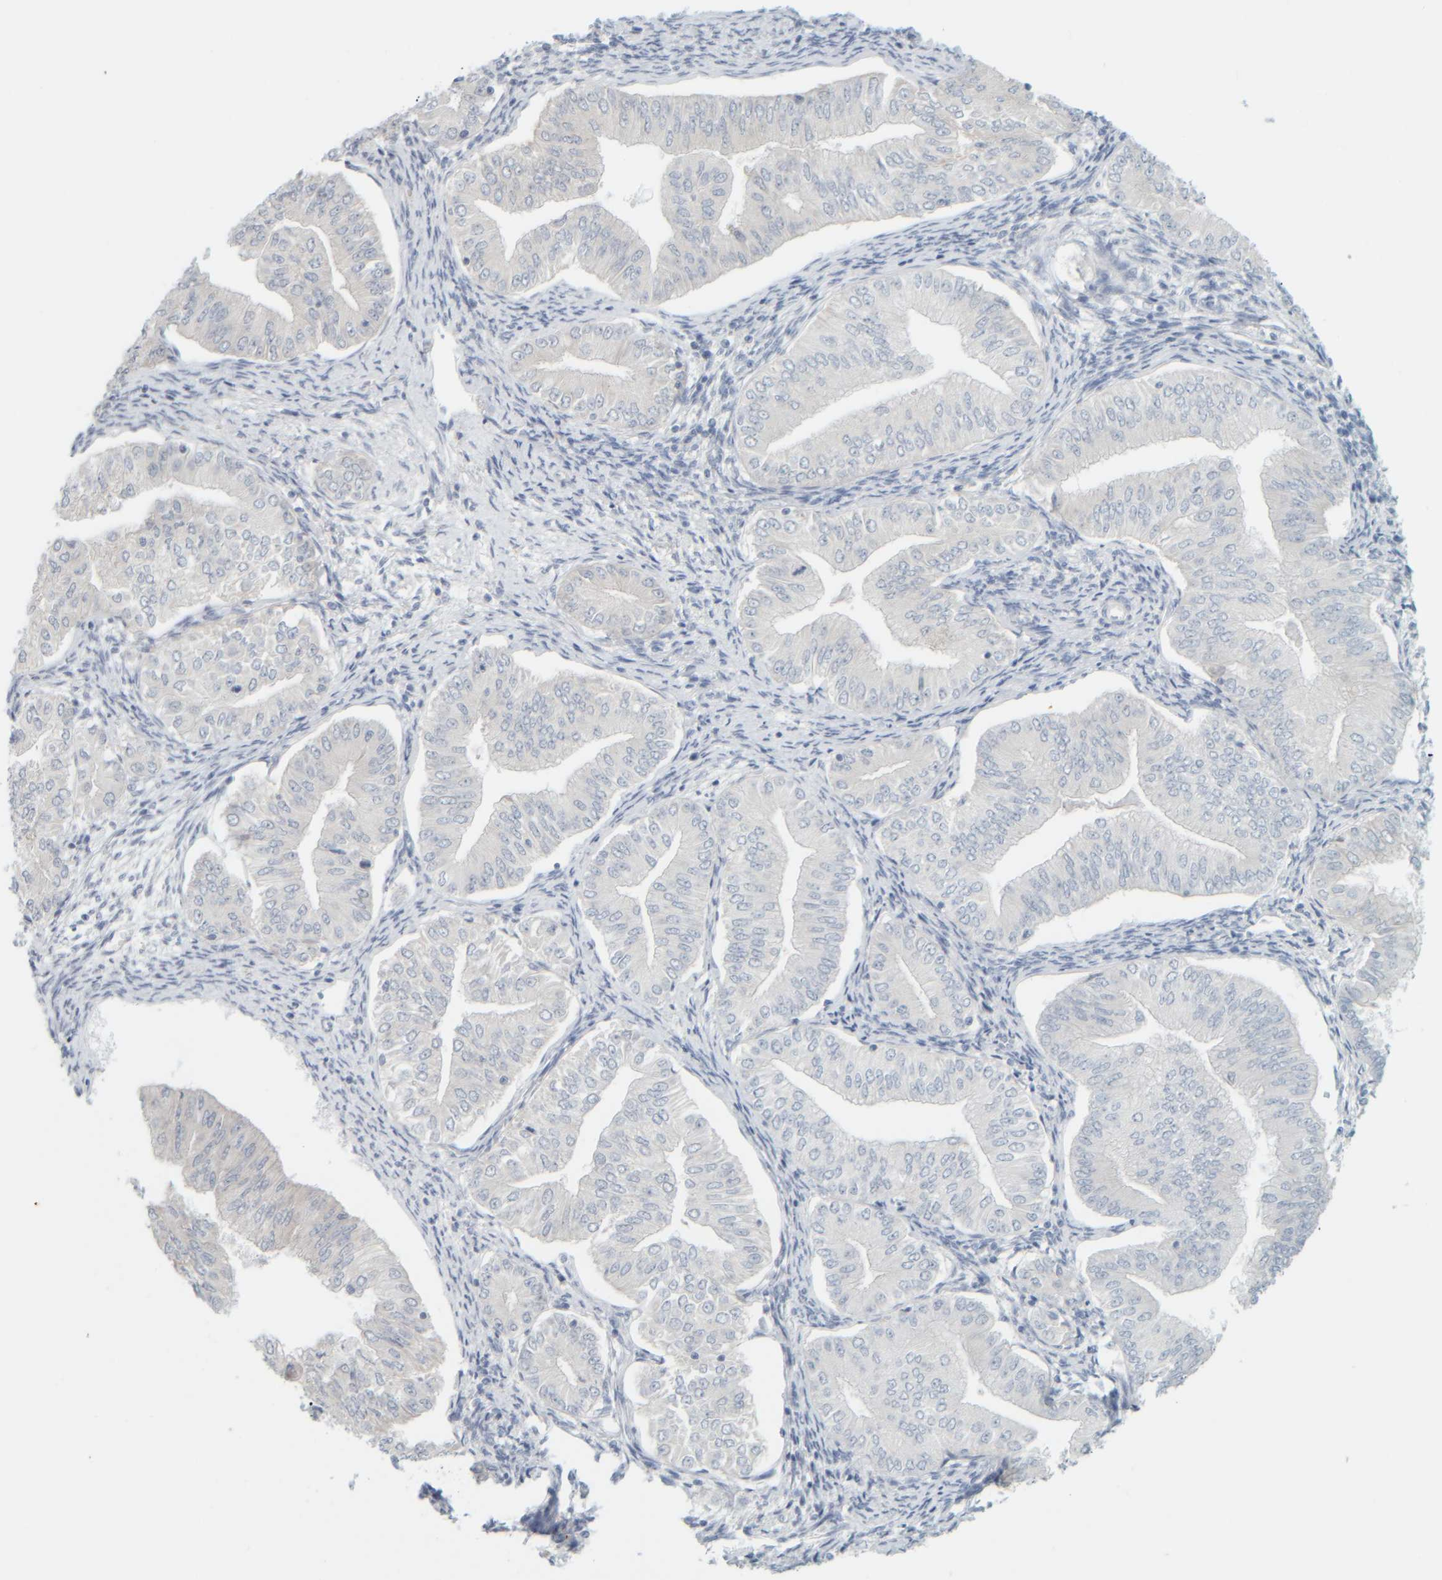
{"staining": {"intensity": "negative", "quantity": "none", "location": "none"}, "tissue": "endometrial cancer", "cell_type": "Tumor cells", "image_type": "cancer", "snomed": [{"axis": "morphology", "description": "Normal tissue, NOS"}, {"axis": "morphology", "description": "Adenocarcinoma, NOS"}, {"axis": "topography", "description": "Endometrium"}], "caption": "Endometrial cancer stained for a protein using immunohistochemistry demonstrates no staining tumor cells.", "gene": "PTGES3L-AARSD1", "patient": {"sex": "female", "age": 53}}